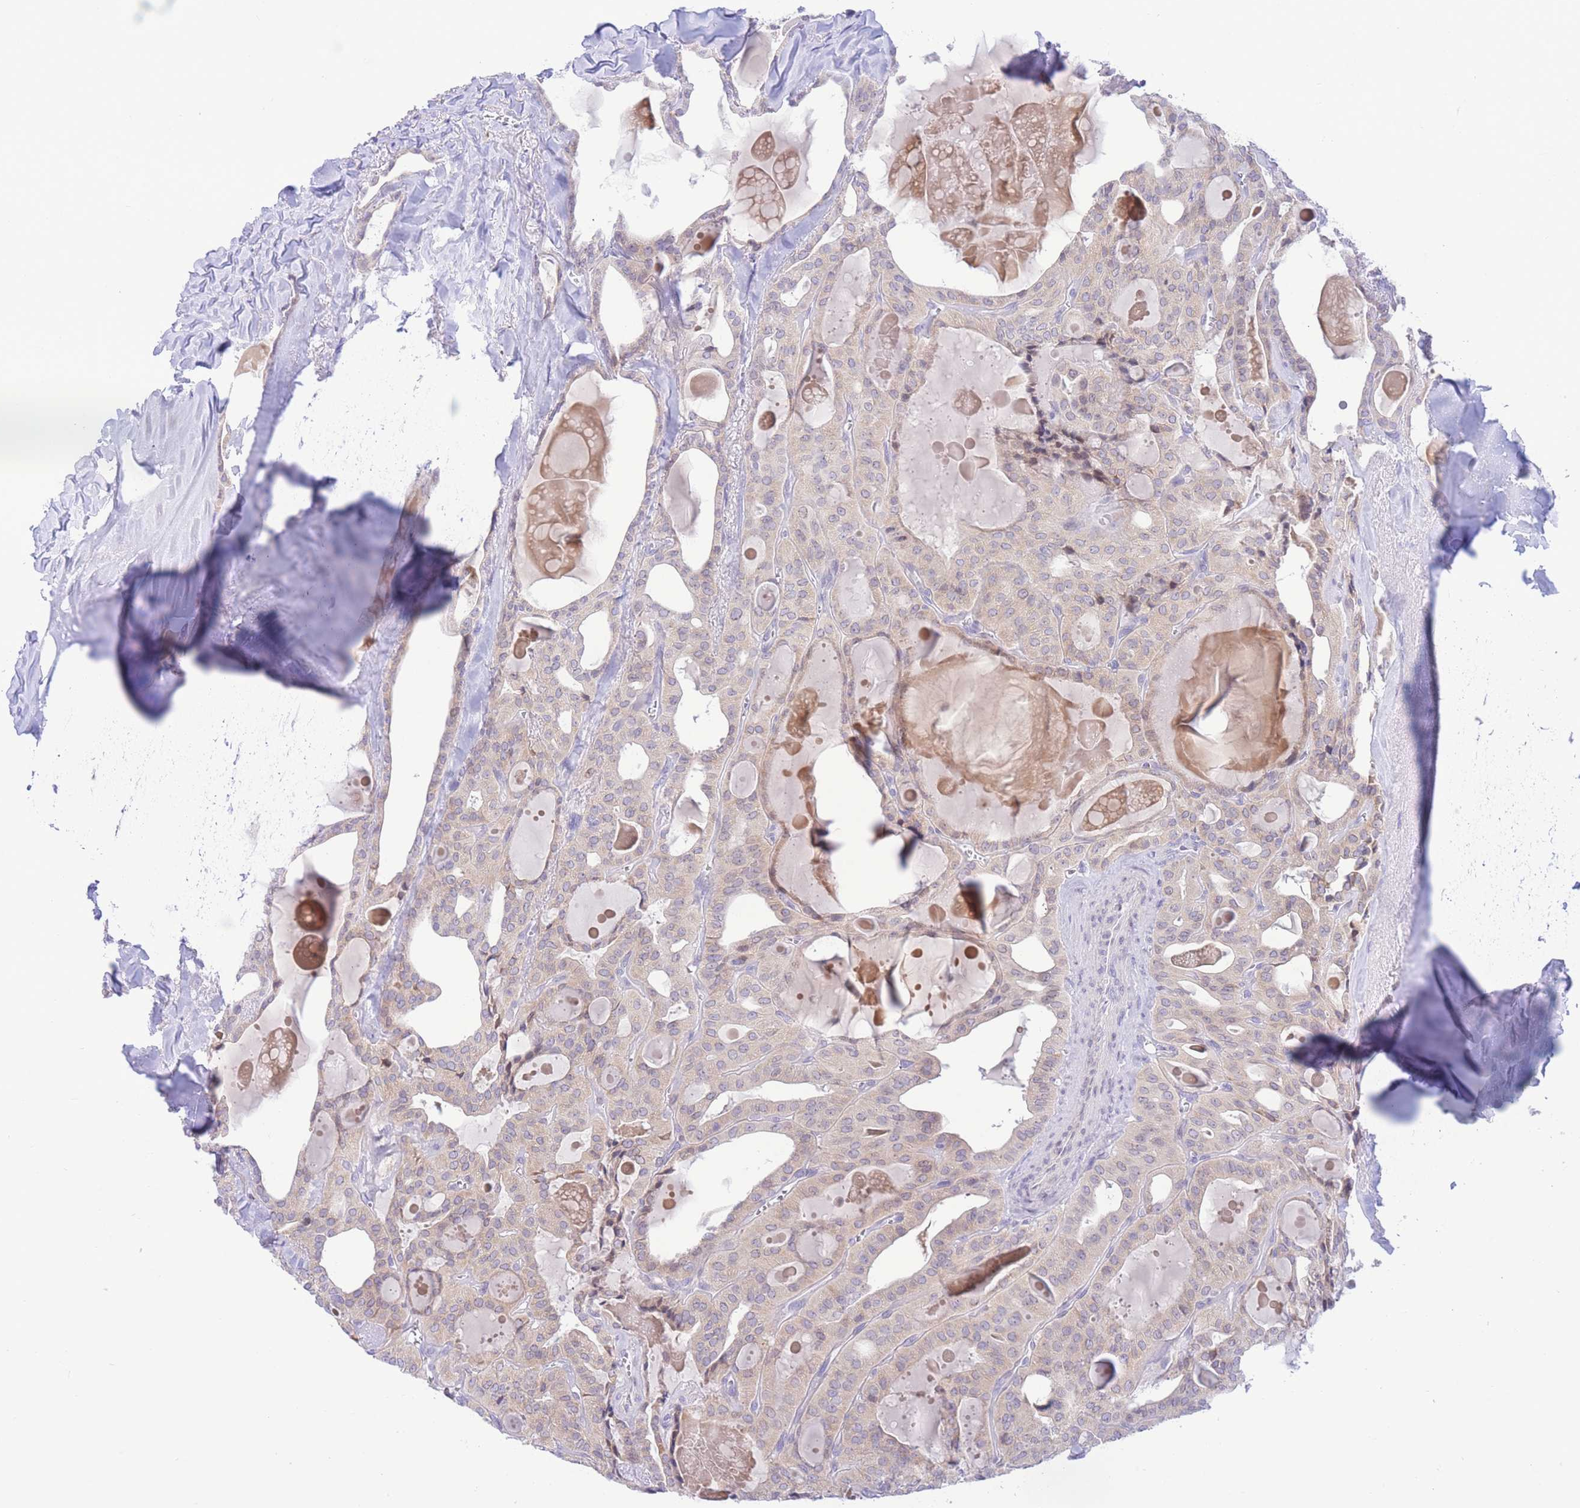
{"staining": {"intensity": "weak", "quantity": "25%-75%", "location": "cytoplasmic/membranous"}, "tissue": "thyroid cancer", "cell_type": "Tumor cells", "image_type": "cancer", "snomed": [{"axis": "morphology", "description": "Papillary adenocarcinoma, NOS"}, {"axis": "topography", "description": "Thyroid gland"}], "caption": "Human thyroid papillary adenocarcinoma stained with a brown dye displays weak cytoplasmic/membranous positive expression in approximately 25%-75% of tumor cells.", "gene": "RPL39L", "patient": {"sex": "male", "age": 52}}